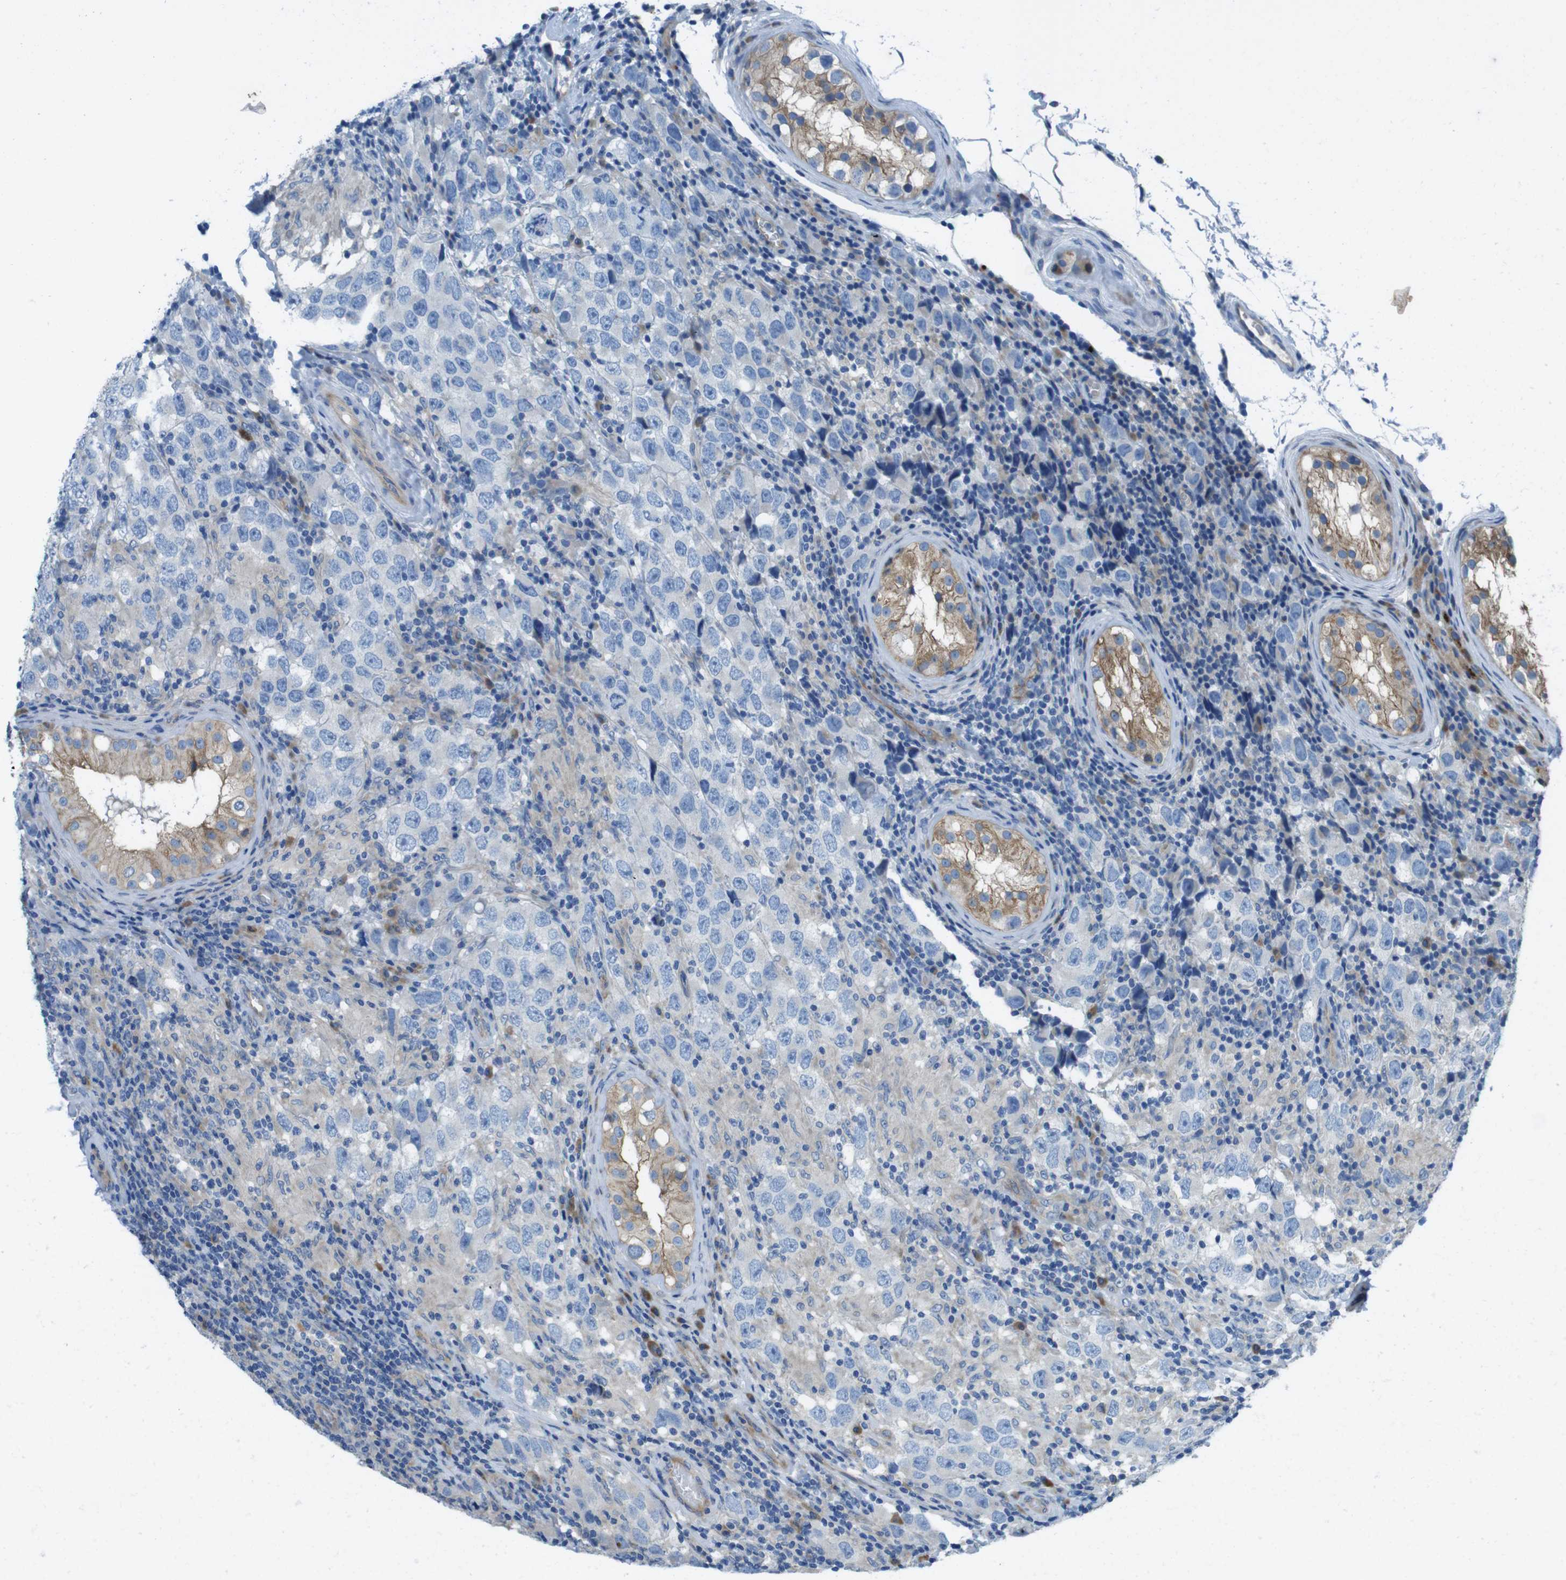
{"staining": {"intensity": "negative", "quantity": "none", "location": "none"}, "tissue": "testis cancer", "cell_type": "Tumor cells", "image_type": "cancer", "snomed": [{"axis": "morphology", "description": "Carcinoma, Embryonal, NOS"}, {"axis": "topography", "description": "Testis"}], "caption": "This is an IHC histopathology image of testis cancer (embryonal carcinoma). There is no staining in tumor cells.", "gene": "TMEM234", "patient": {"sex": "male", "age": 21}}